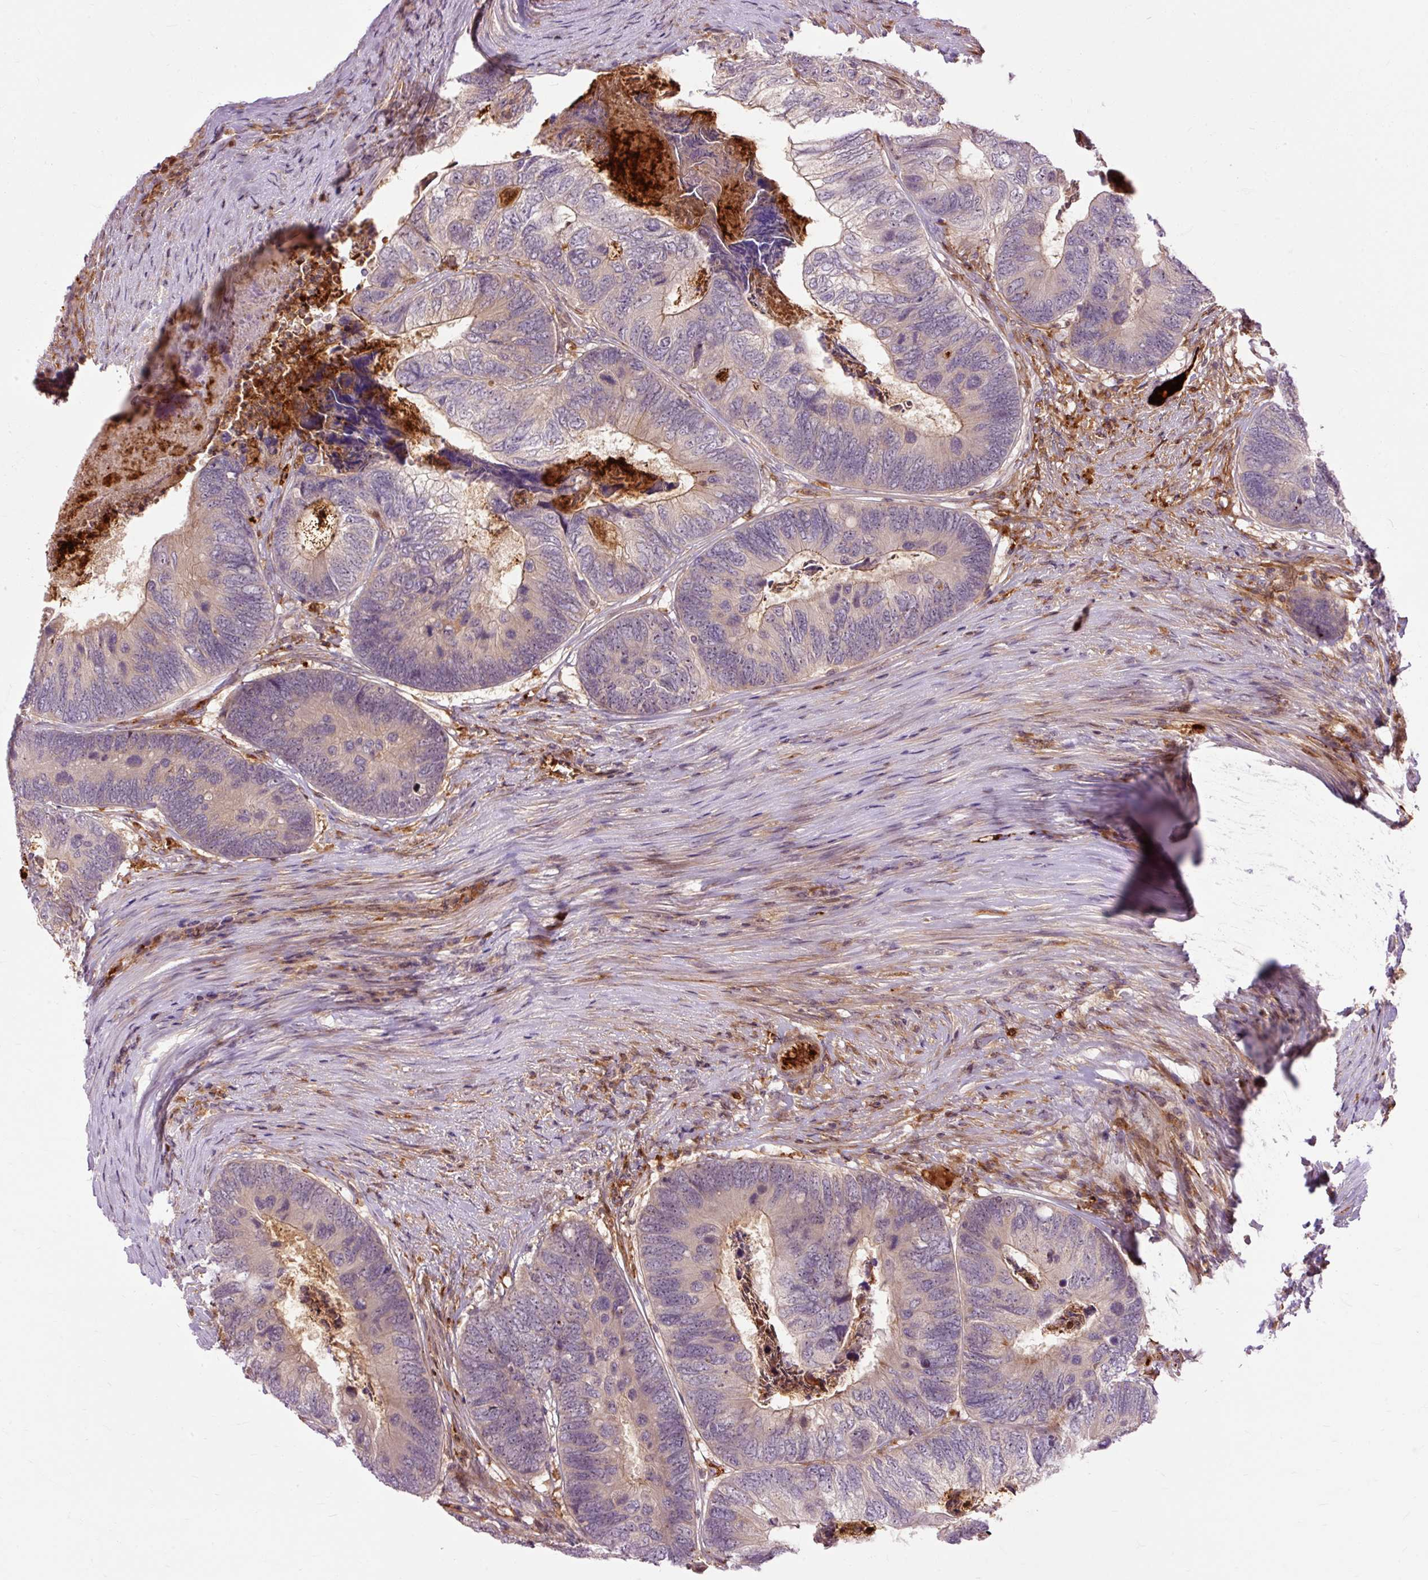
{"staining": {"intensity": "weak", "quantity": "<25%", "location": "cytoplasmic/membranous"}, "tissue": "colorectal cancer", "cell_type": "Tumor cells", "image_type": "cancer", "snomed": [{"axis": "morphology", "description": "Adenocarcinoma, NOS"}, {"axis": "topography", "description": "Colon"}], "caption": "Tumor cells are negative for protein expression in human adenocarcinoma (colorectal).", "gene": "CEBPZ", "patient": {"sex": "female", "age": 67}}